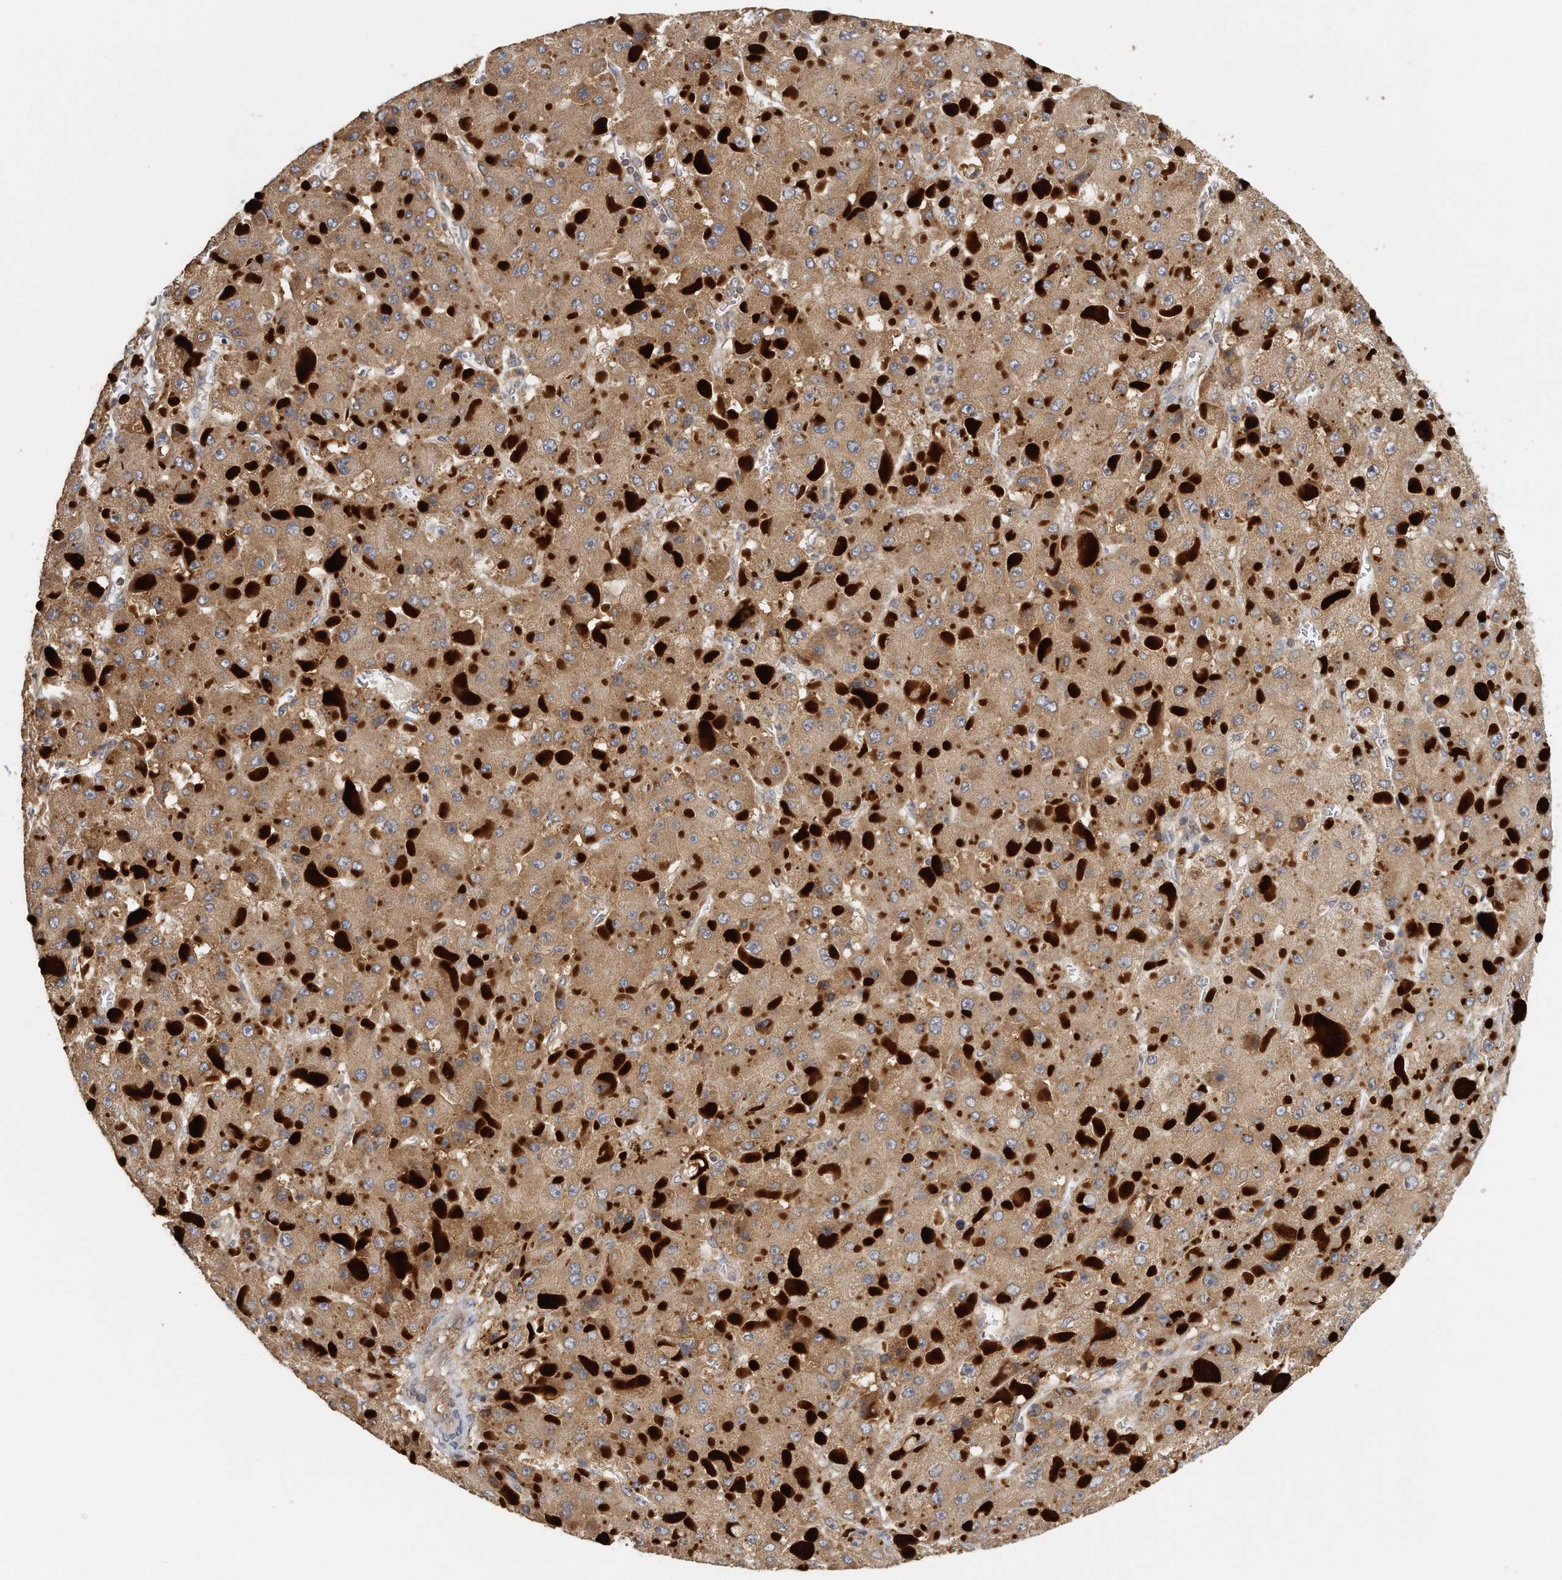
{"staining": {"intensity": "moderate", "quantity": ">75%", "location": "cytoplasmic/membranous"}, "tissue": "liver cancer", "cell_type": "Tumor cells", "image_type": "cancer", "snomed": [{"axis": "morphology", "description": "Carcinoma, Hepatocellular, NOS"}, {"axis": "topography", "description": "Liver"}], "caption": "Protein staining demonstrates moderate cytoplasmic/membranous expression in approximately >75% of tumor cells in liver hepatocellular carcinoma.", "gene": "EIF3I", "patient": {"sex": "female", "age": 73}}